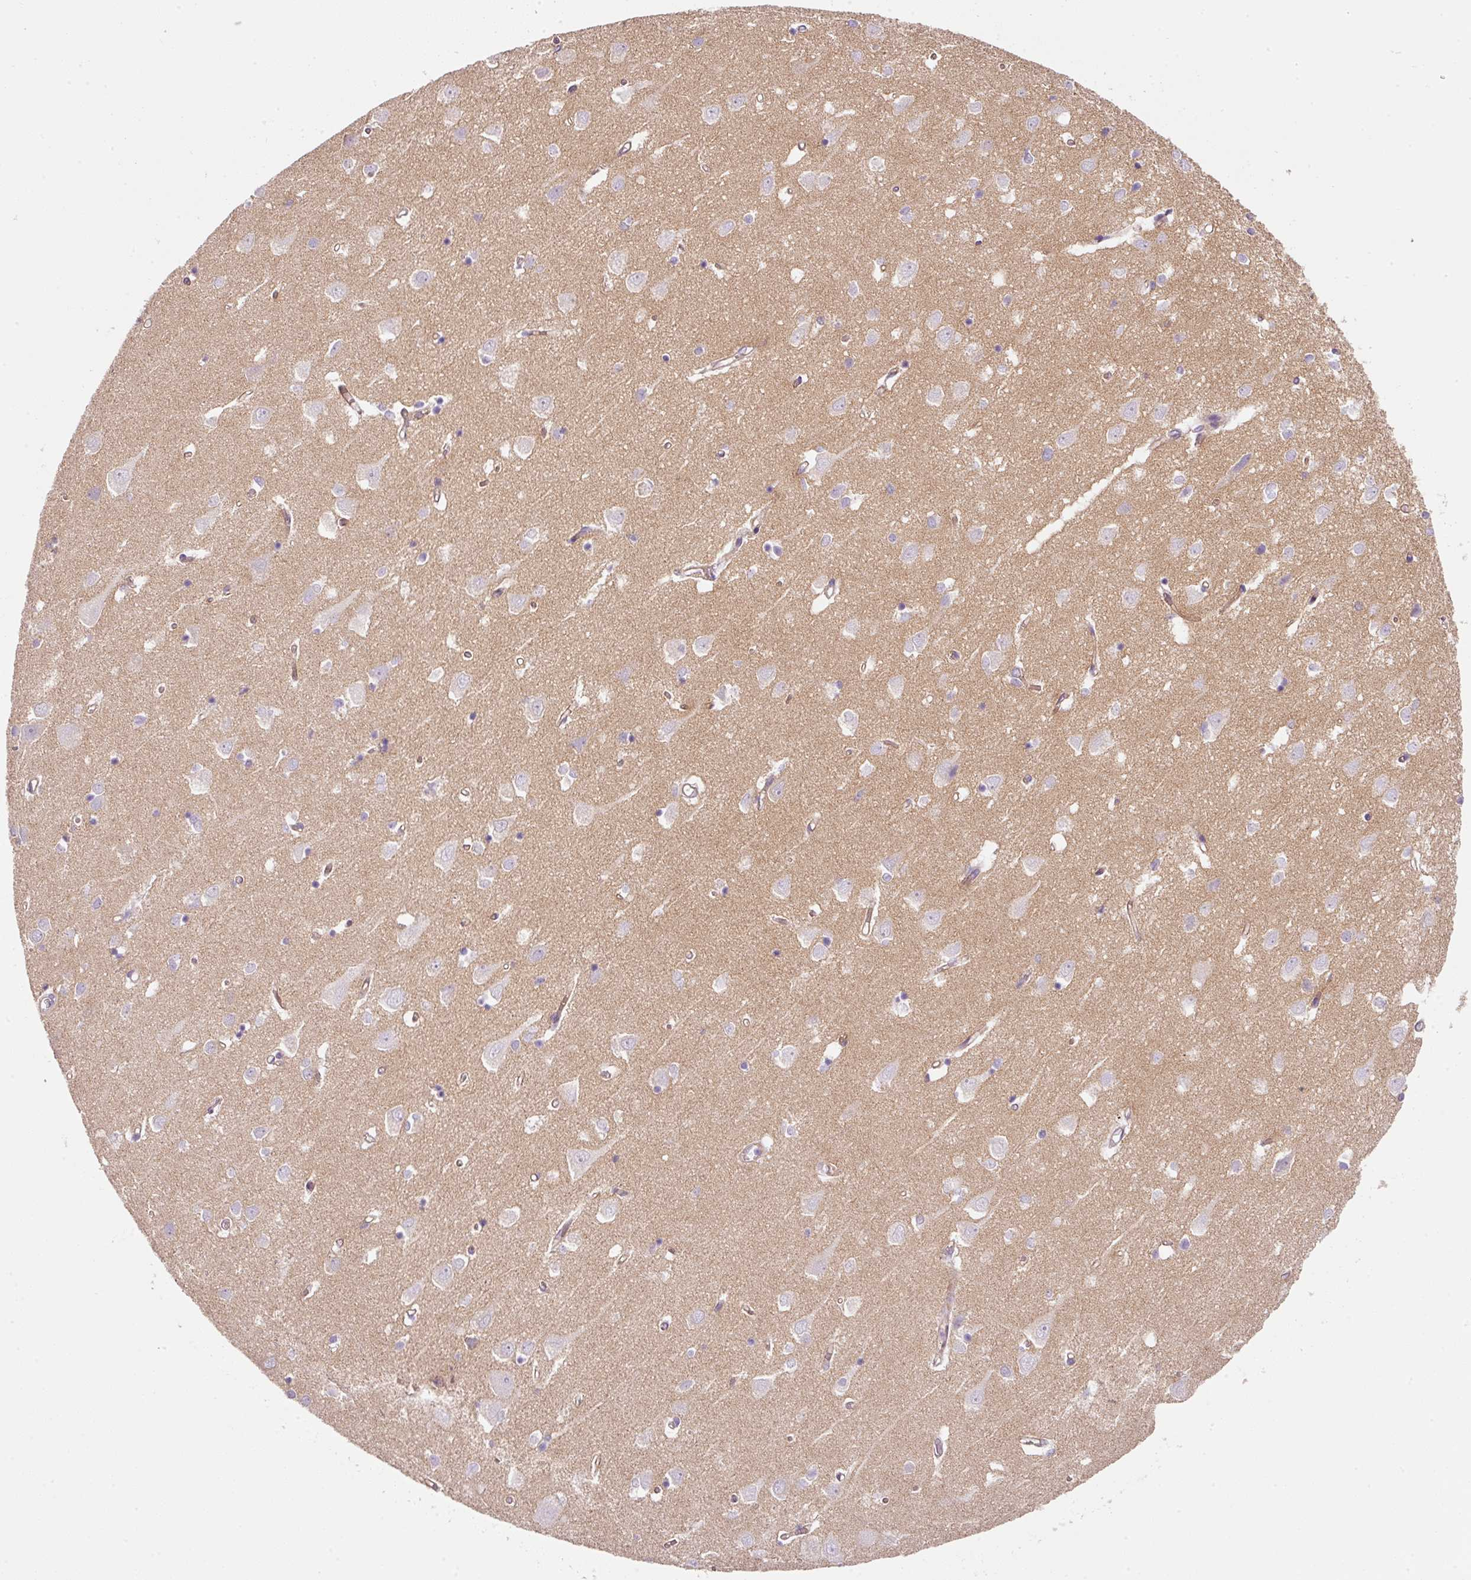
{"staining": {"intensity": "moderate", "quantity": "25%-75%", "location": "cytoplasmic/membranous"}, "tissue": "cerebral cortex", "cell_type": "Endothelial cells", "image_type": "normal", "snomed": [{"axis": "morphology", "description": "Normal tissue, NOS"}, {"axis": "topography", "description": "Cerebral cortex"}], "caption": "Immunohistochemical staining of normal cerebral cortex reveals moderate cytoplasmic/membranous protein staining in approximately 25%-75% of endothelial cells.", "gene": "SOS2", "patient": {"sex": "male", "age": 70}}